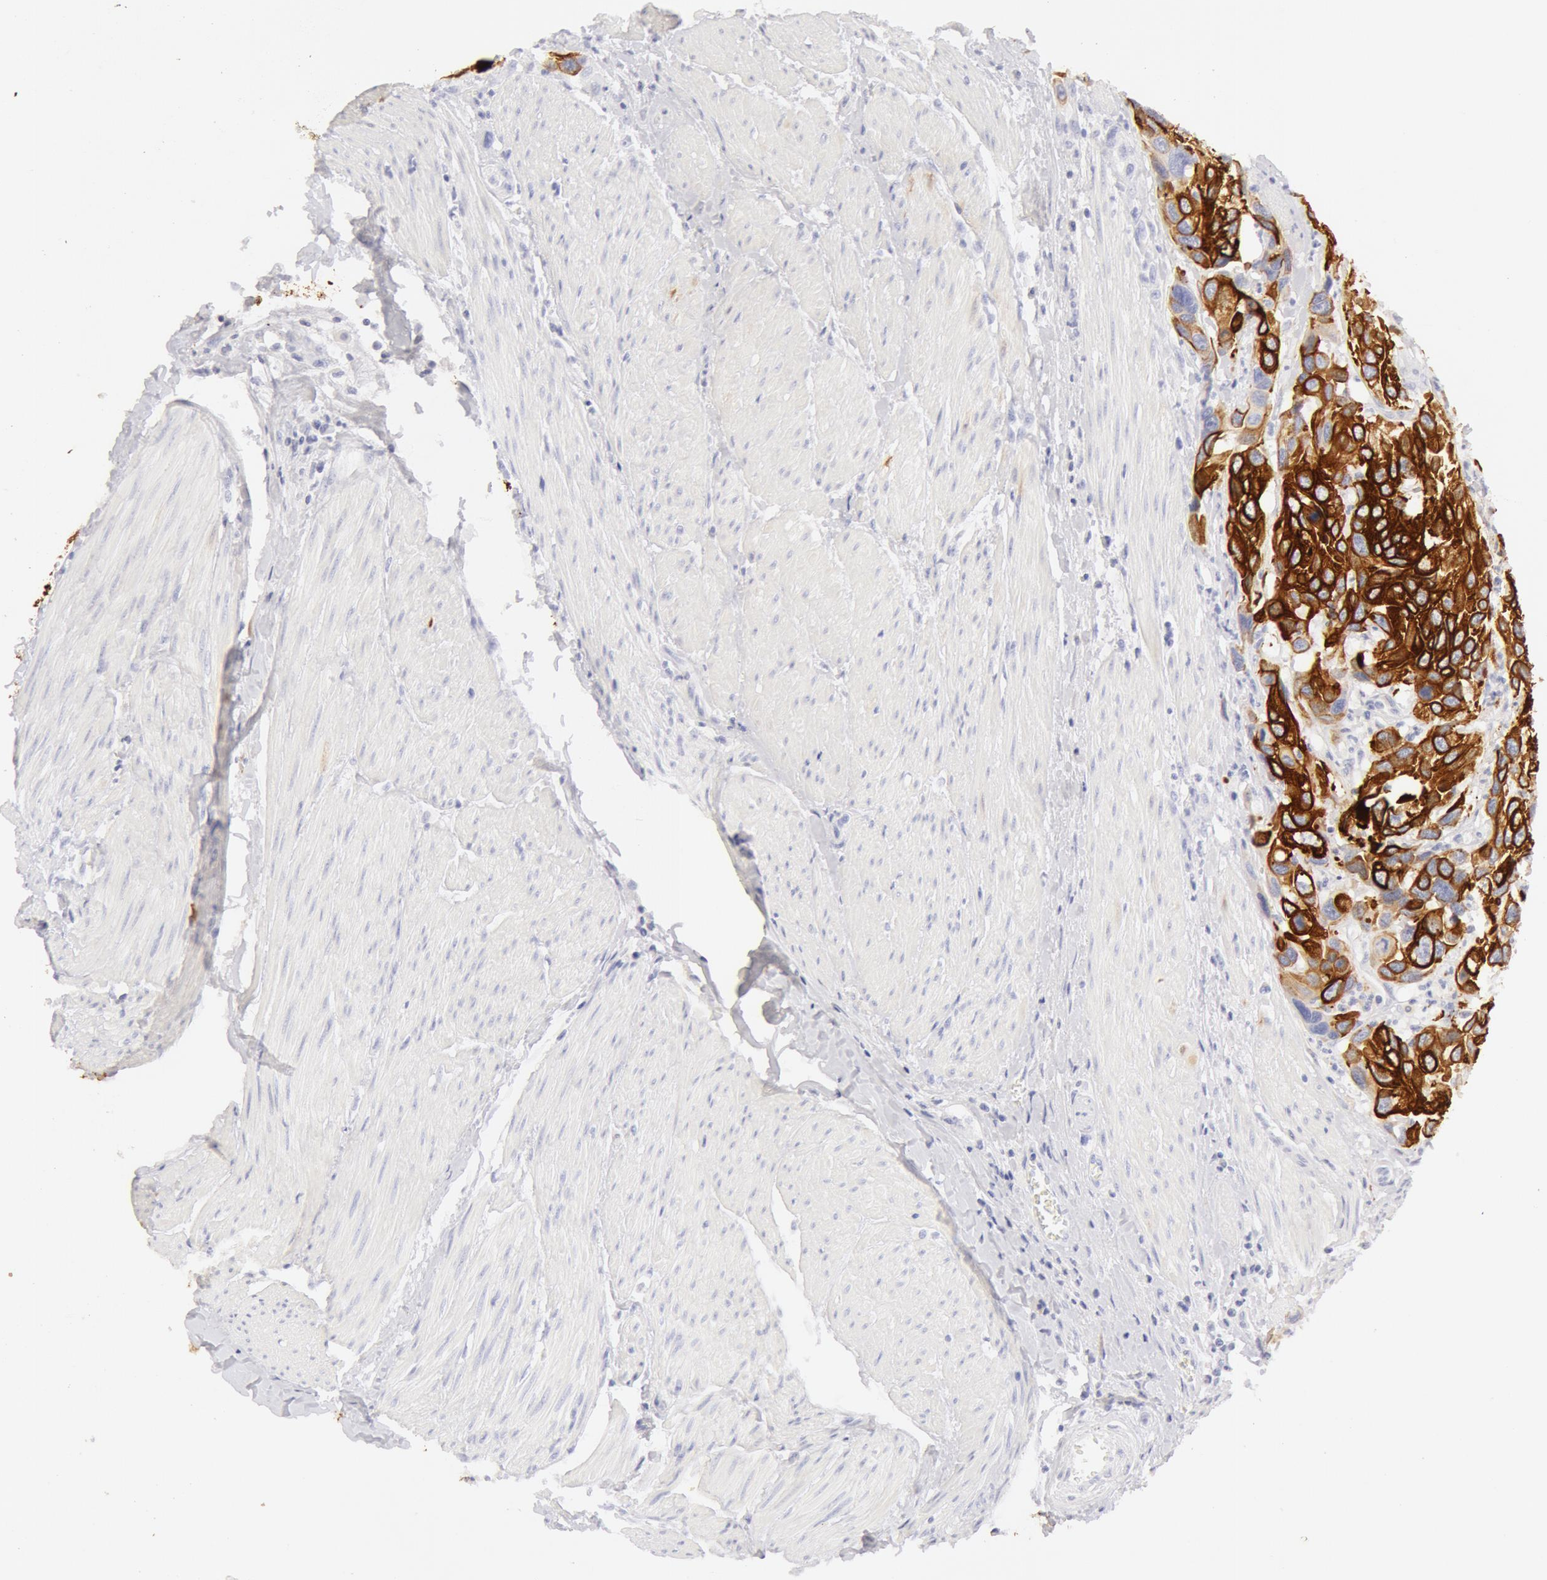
{"staining": {"intensity": "strong", "quantity": ">75%", "location": "cytoplasmic/membranous"}, "tissue": "urothelial cancer", "cell_type": "Tumor cells", "image_type": "cancer", "snomed": [{"axis": "morphology", "description": "Urothelial carcinoma, High grade"}, {"axis": "topography", "description": "Urinary bladder"}], "caption": "A micrograph showing strong cytoplasmic/membranous positivity in about >75% of tumor cells in urothelial carcinoma (high-grade), as visualized by brown immunohistochemical staining.", "gene": "KRT8", "patient": {"sex": "male", "age": 66}}